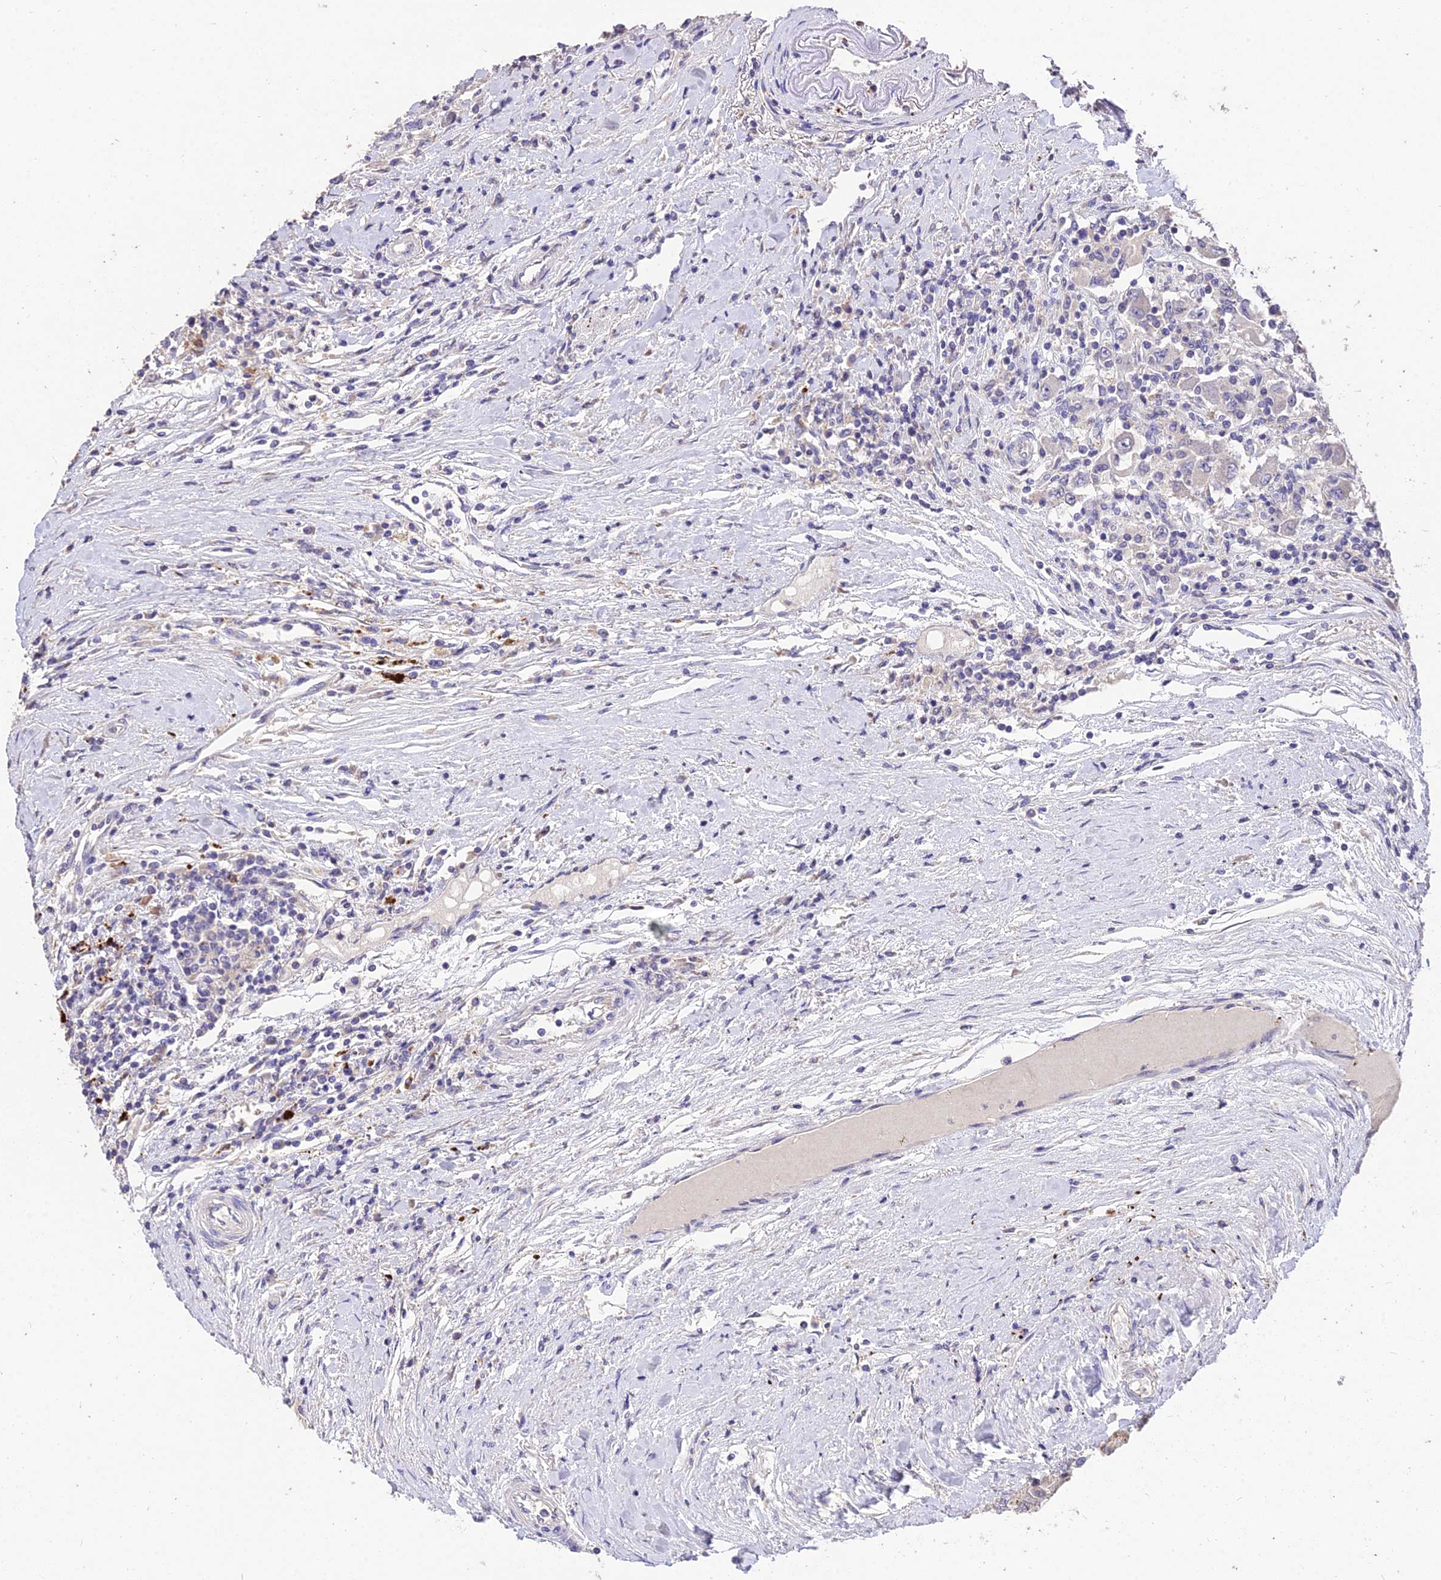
{"staining": {"intensity": "negative", "quantity": "none", "location": "none"}, "tissue": "renal cancer", "cell_type": "Tumor cells", "image_type": "cancer", "snomed": [{"axis": "morphology", "description": "Adenocarcinoma, NOS"}, {"axis": "topography", "description": "Kidney"}], "caption": "There is no significant staining in tumor cells of renal cancer.", "gene": "SDHD", "patient": {"sex": "female", "age": 67}}